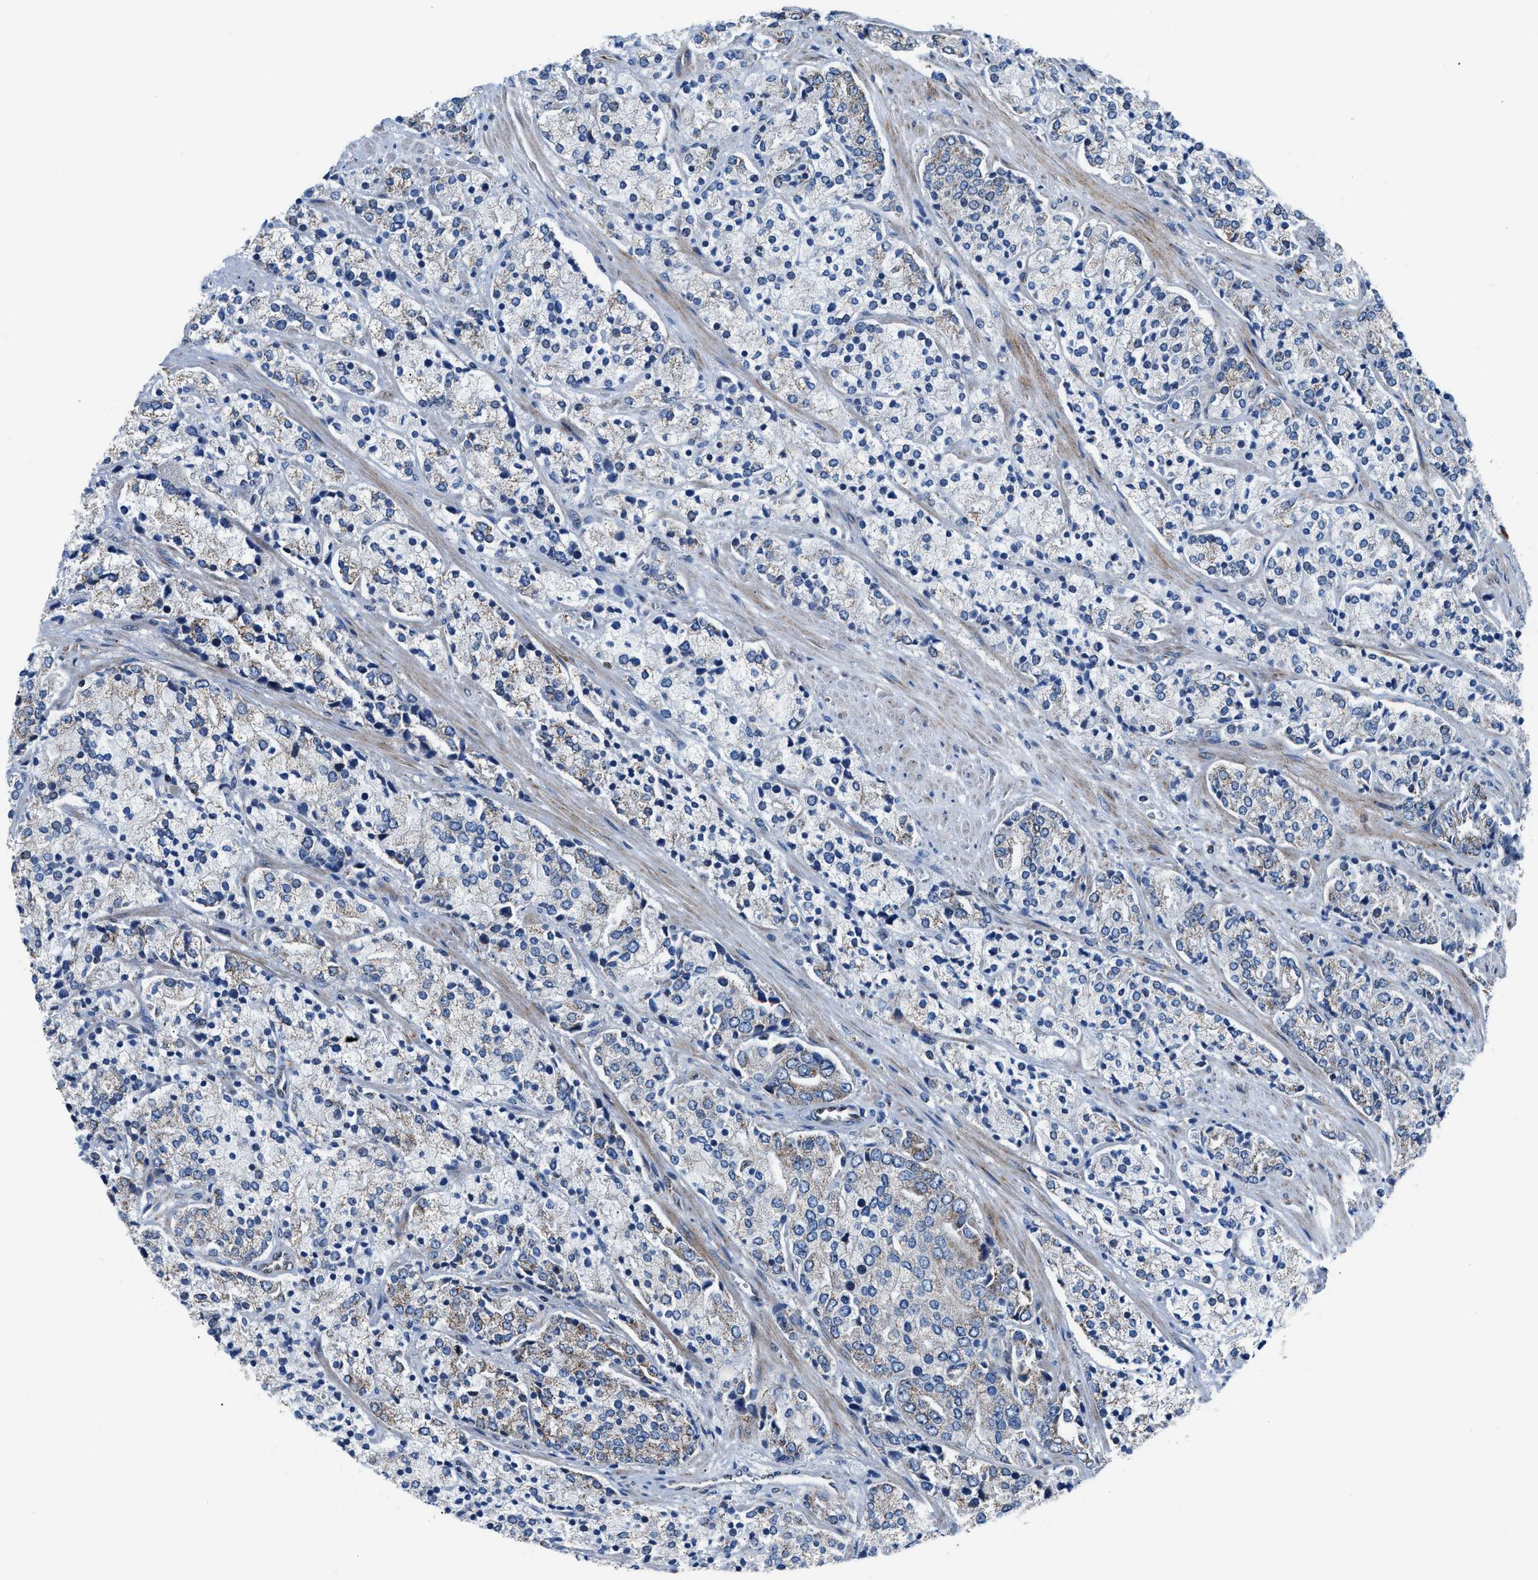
{"staining": {"intensity": "moderate", "quantity": "<25%", "location": "cytoplasmic/membranous"}, "tissue": "prostate cancer", "cell_type": "Tumor cells", "image_type": "cancer", "snomed": [{"axis": "morphology", "description": "Adenocarcinoma, High grade"}, {"axis": "topography", "description": "Prostate"}], "caption": "IHC (DAB (3,3'-diaminobenzidine)) staining of human prostate cancer demonstrates moderate cytoplasmic/membranous protein staining in approximately <25% of tumor cells. (DAB IHC, brown staining for protein, blue staining for nuclei).", "gene": "LMO2", "patient": {"sex": "male", "age": 71}}